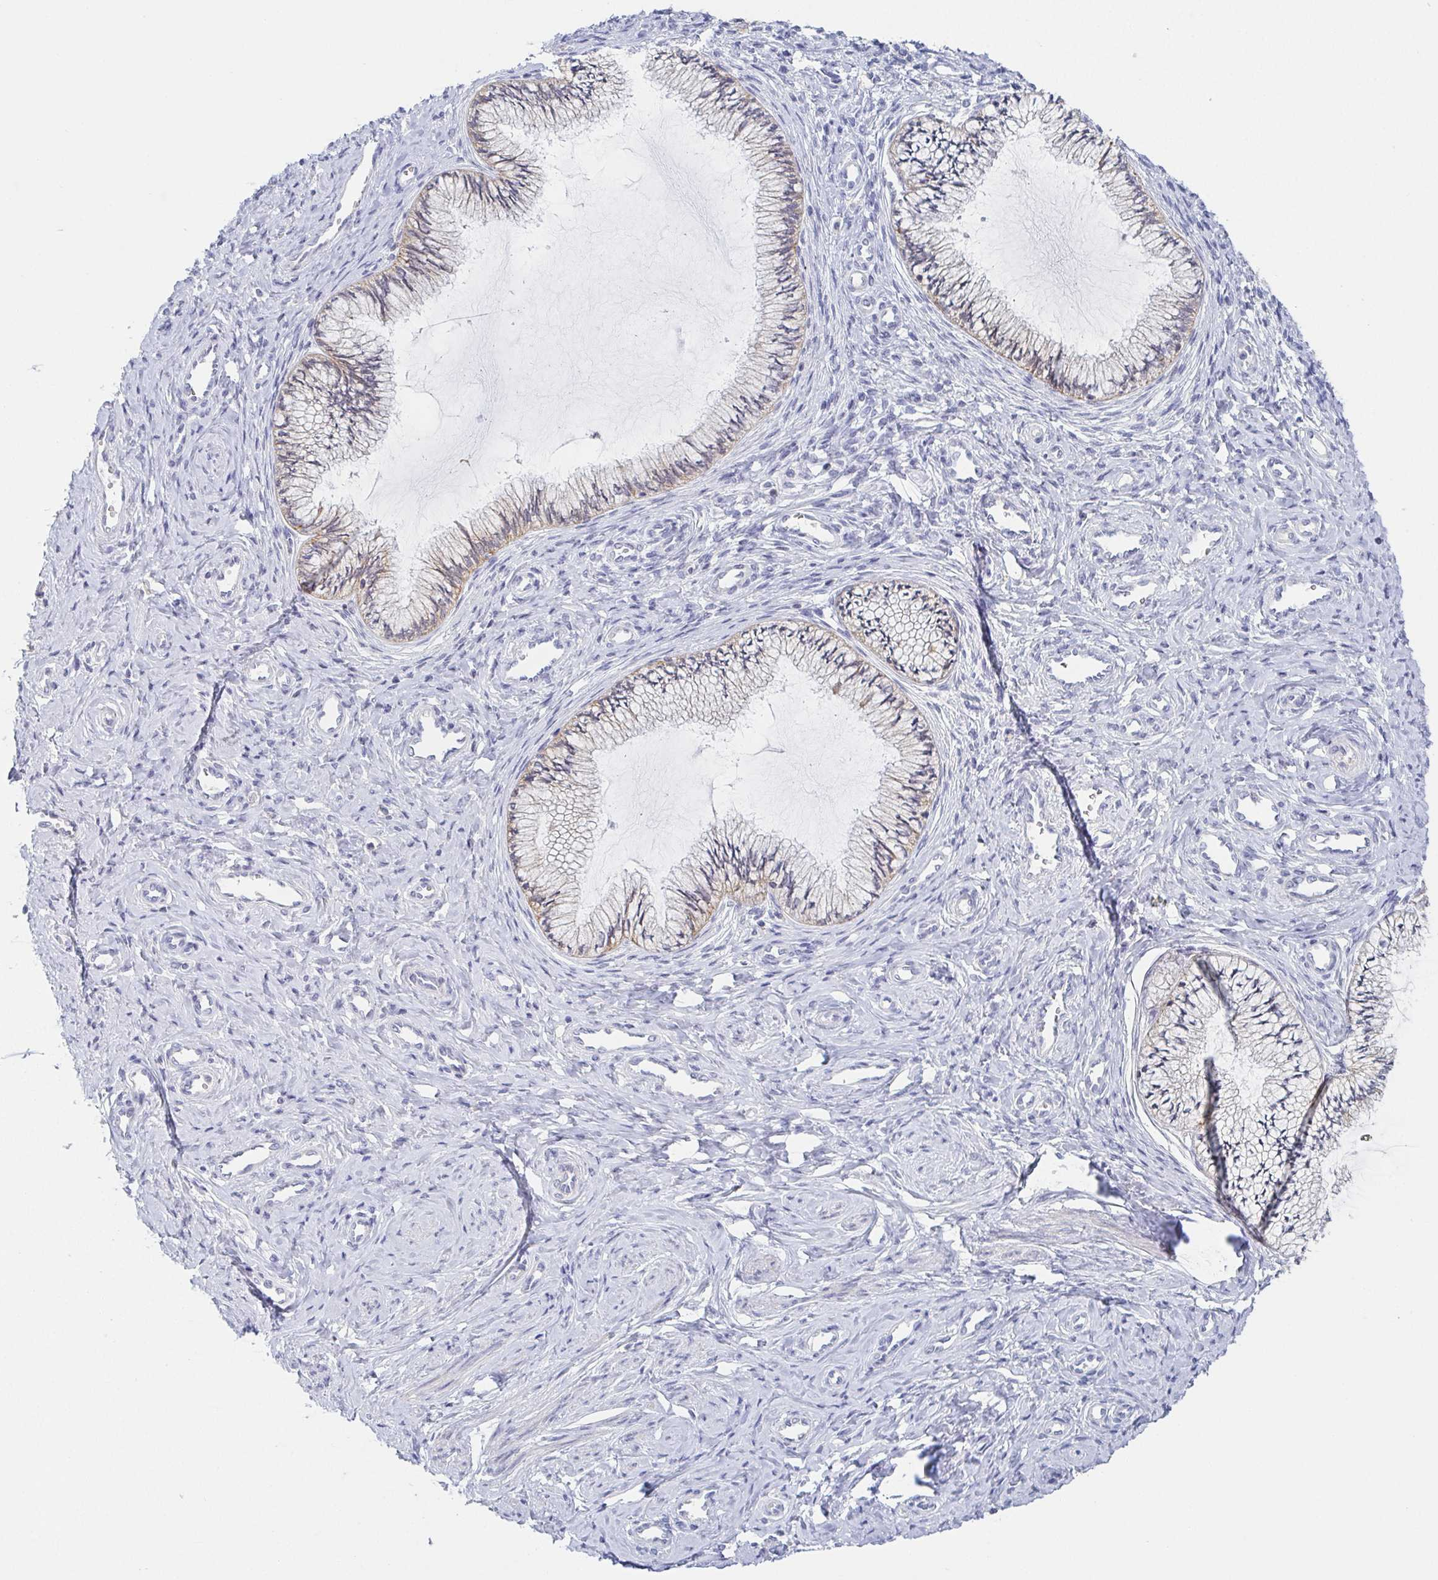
{"staining": {"intensity": "weak", "quantity": "25%-75%", "location": "cytoplasmic/membranous"}, "tissue": "cervix", "cell_type": "Glandular cells", "image_type": "normal", "snomed": [{"axis": "morphology", "description": "Normal tissue, NOS"}, {"axis": "topography", "description": "Cervix"}], "caption": "Protein expression analysis of benign human cervix reveals weak cytoplasmic/membranous staining in about 25%-75% of glandular cells.", "gene": "RHOV", "patient": {"sex": "female", "age": 24}}